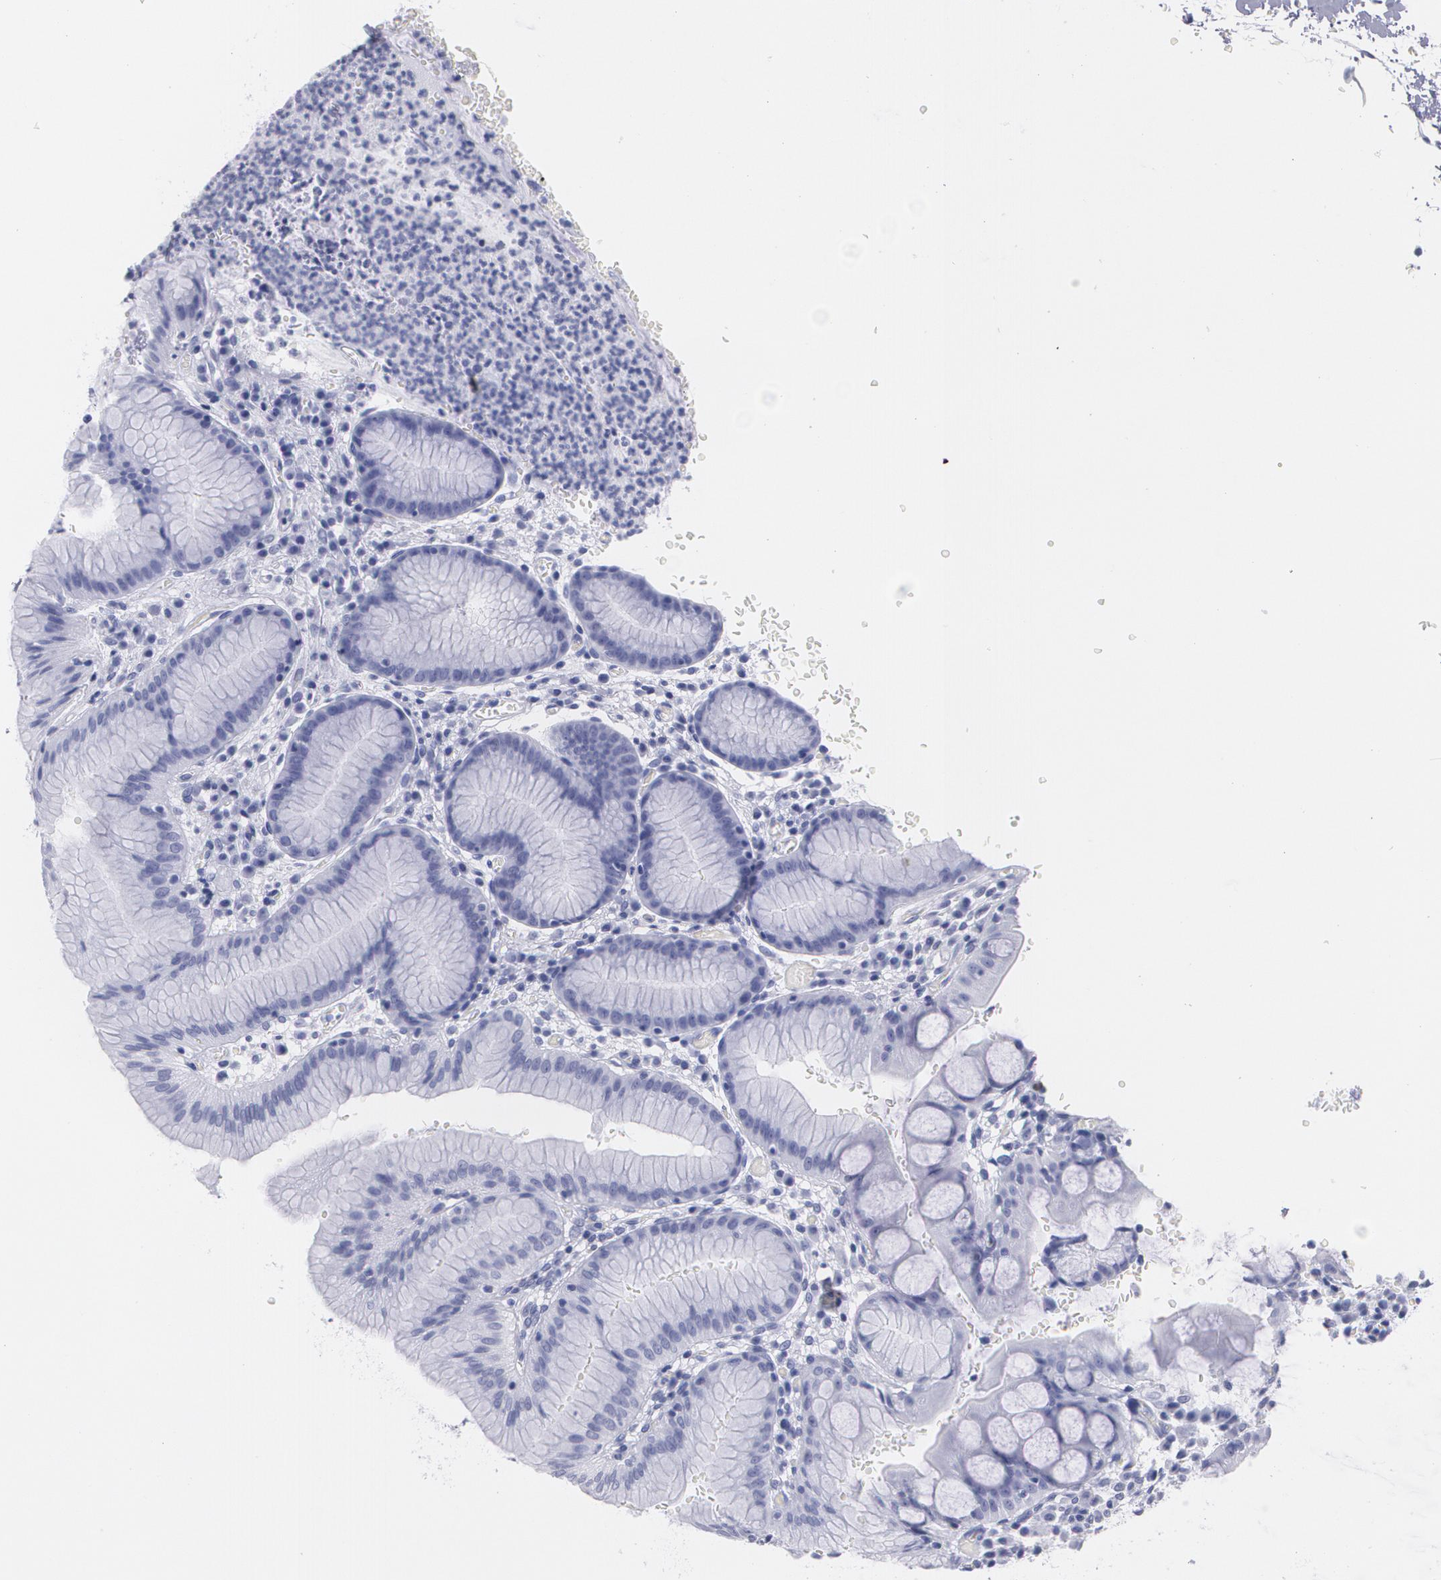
{"staining": {"intensity": "negative", "quantity": "none", "location": "none"}, "tissue": "stomach", "cell_type": "Glandular cells", "image_type": "normal", "snomed": [{"axis": "morphology", "description": "Normal tissue, NOS"}, {"axis": "morphology", "description": "Inflammation, NOS"}, {"axis": "topography", "description": "Stomach, lower"}], "caption": "A high-resolution micrograph shows immunohistochemistry (IHC) staining of unremarkable stomach, which exhibits no significant staining in glandular cells.", "gene": "TP53", "patient": {"sex": "male", "age": 59}}